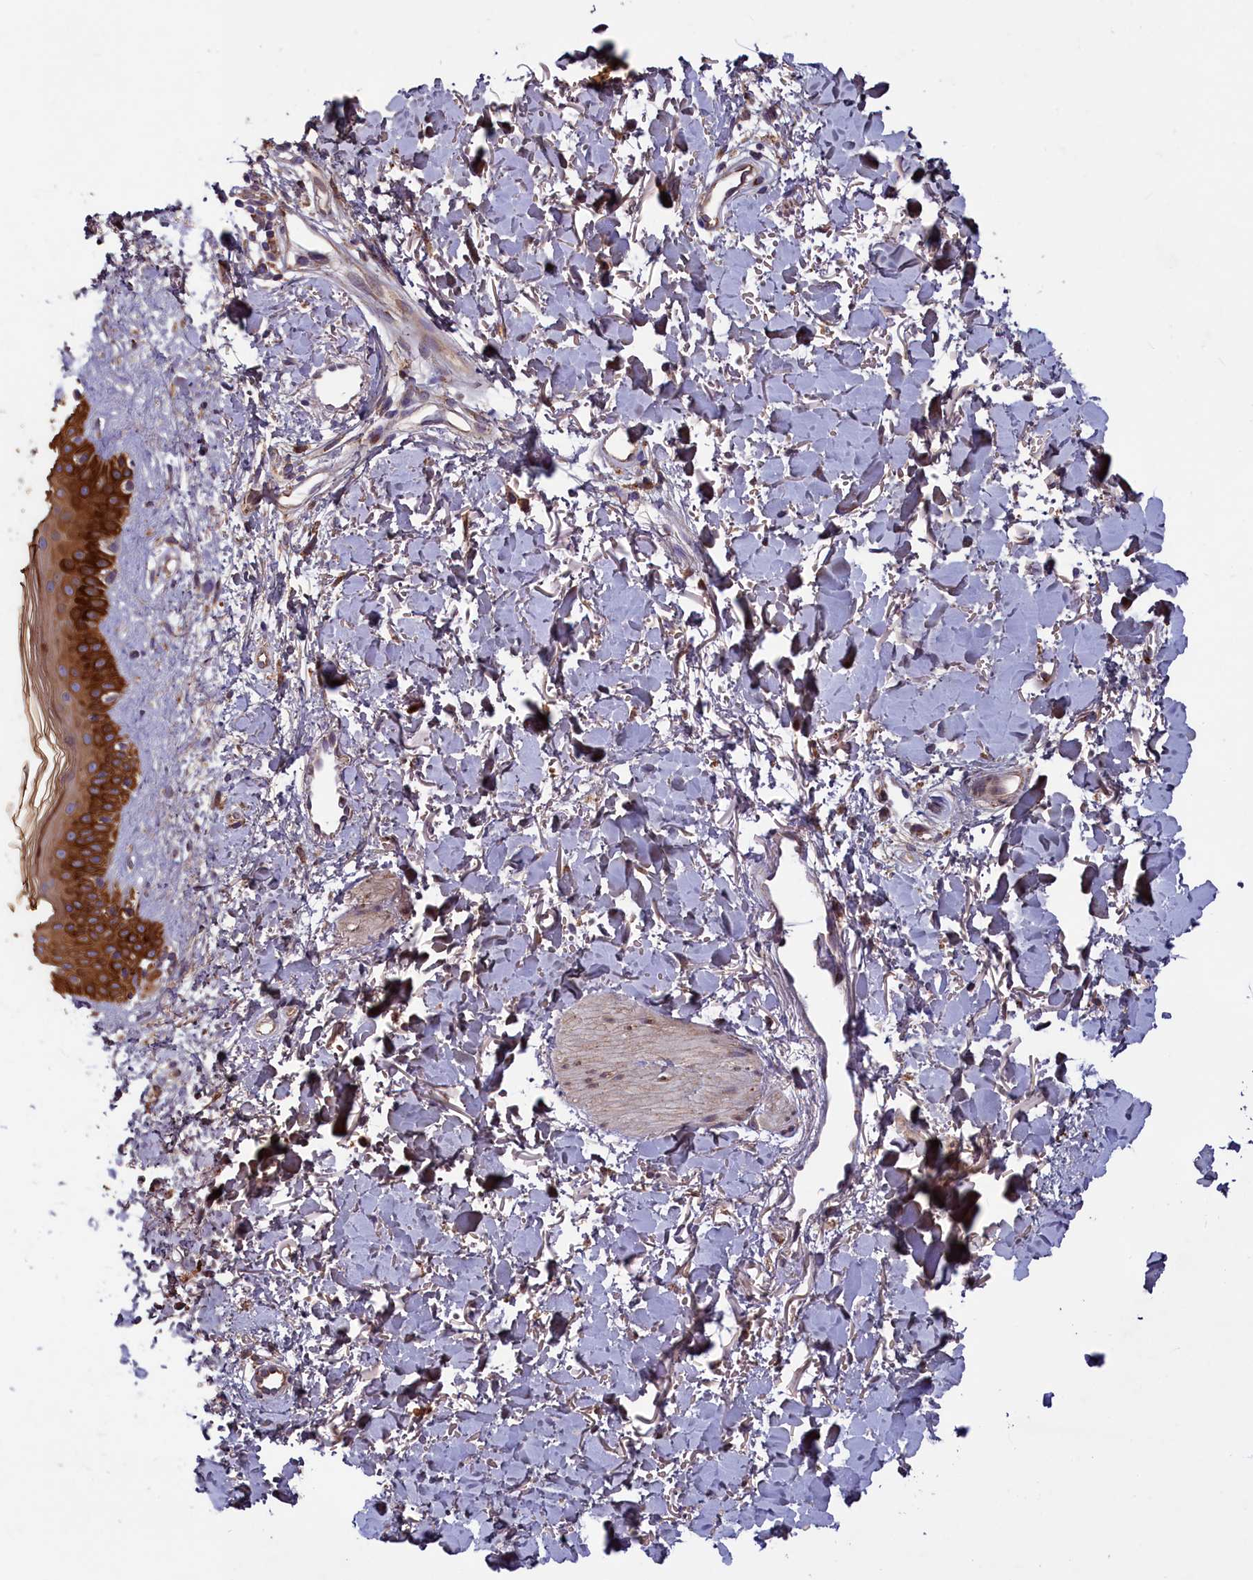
{"staining": {"intensity": "moderate", "quantity": ">75%", "location": "cytoplasmic/membranous"}, "tissue": "skin", "cell_type": "Fibroblasts", "image_type": "normal", "snomed": [{"axis": "morphology", "description": "Normal tissue, NOS"}, {"axis": "topography", "description": "Skin"}], "caption": "The histopathology image demonstrates immunohistochemical staining of benign skin. There is moderate cytoplasmic/membranous expression is identified in approximately >75% of fibroblasts.", "gene": "ACAD8", "patient": {"sex": "female", "age": 58}}